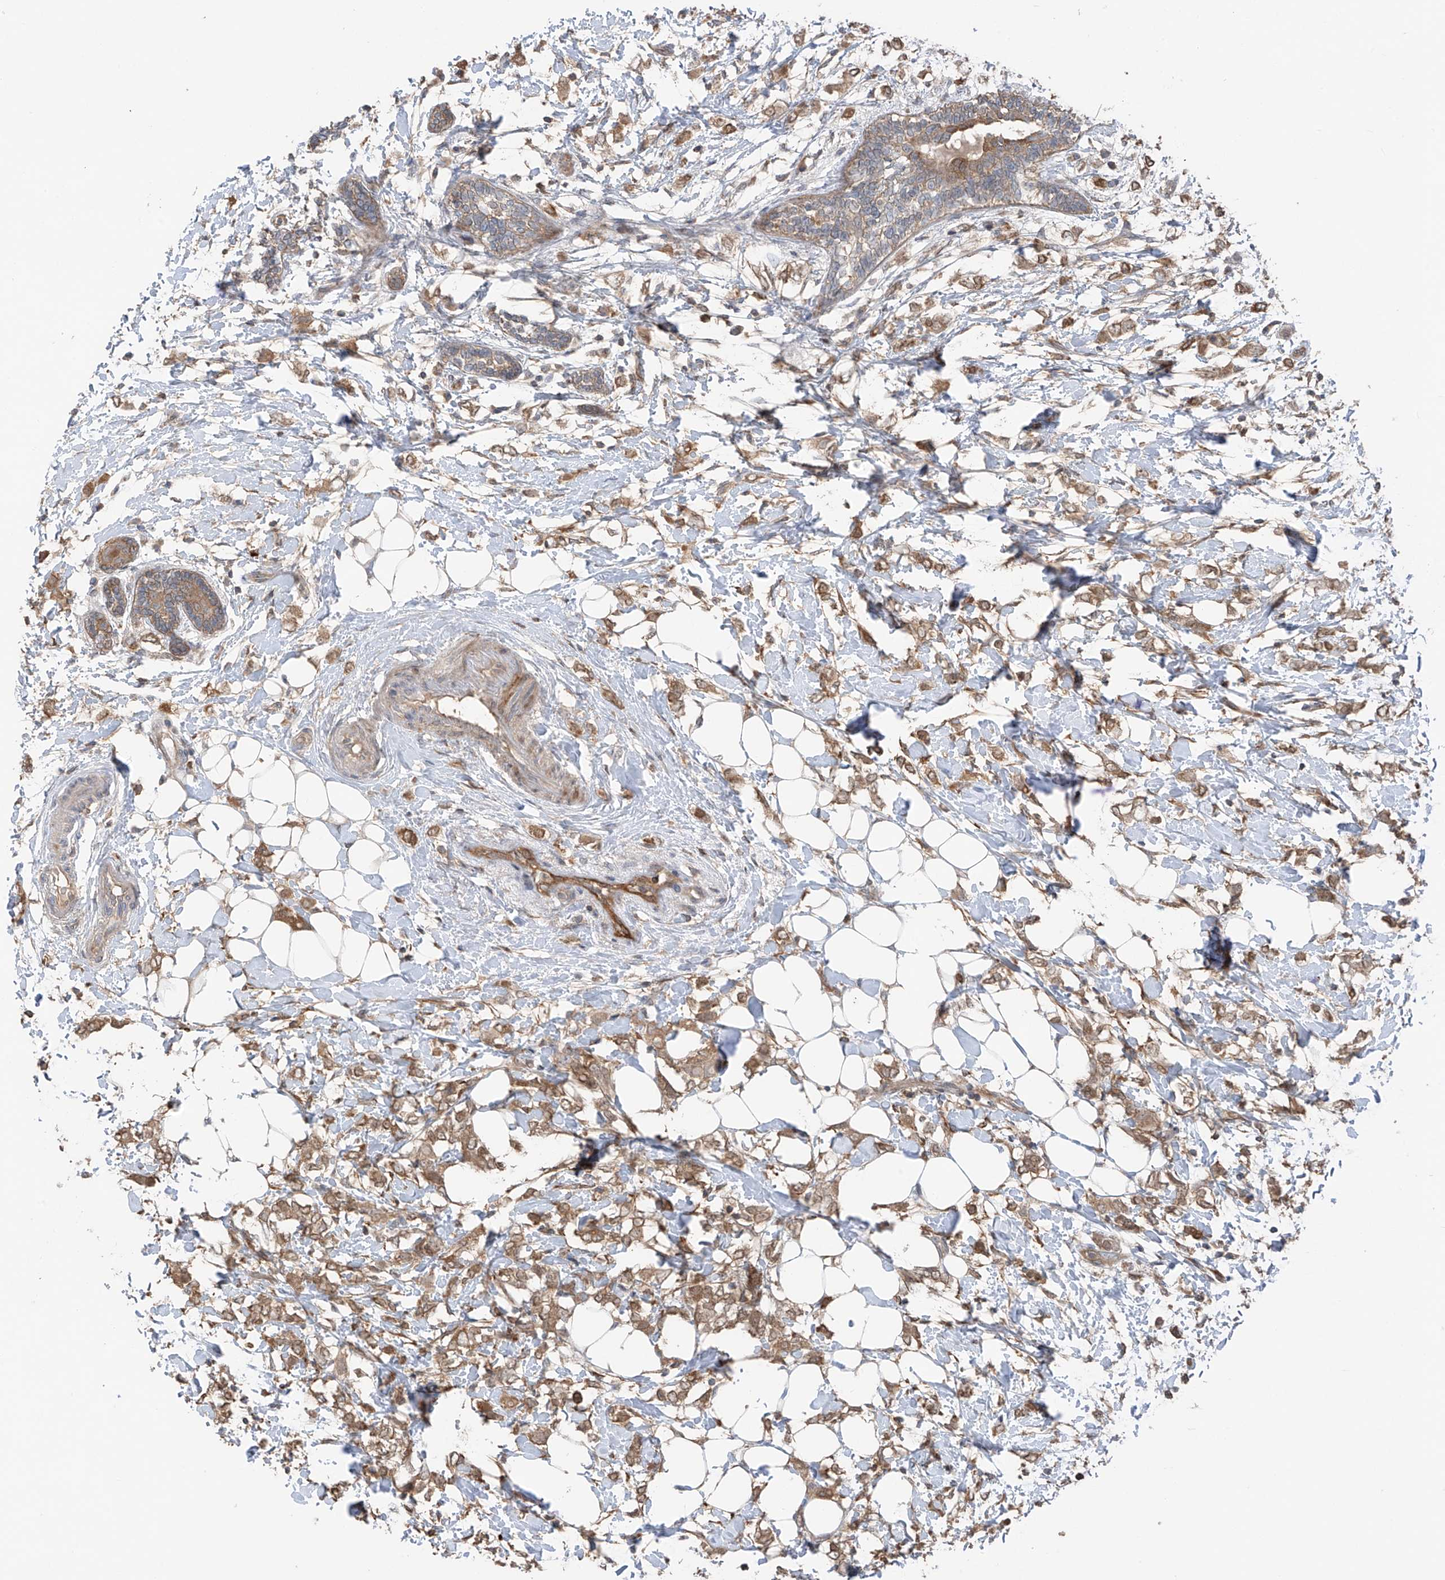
{"staining": {"intensity": "moderate", "quantity": ">75%", "location": "cytoplasmic/membranous"}, "tissue": "breast cancer", "cell_type": "Tumor cells", "image_type": "cancer", "snomed": [{"axis": "morphology", "description": "Normal tissue, NOS"}, {"axis": "morphology", "description": "Lobular carcinoma"}, {"axis": "topography", "description": "Breast"}], "caption": "Breast cancer (lobular carcinoma) was stained to show a protein in brown. There is medium levels of moderate cytoplasmic/membranous expression in about >75% of tumor cells.", "gene": "SAMD3", "patient": {"sex": "female", "age": 47}}